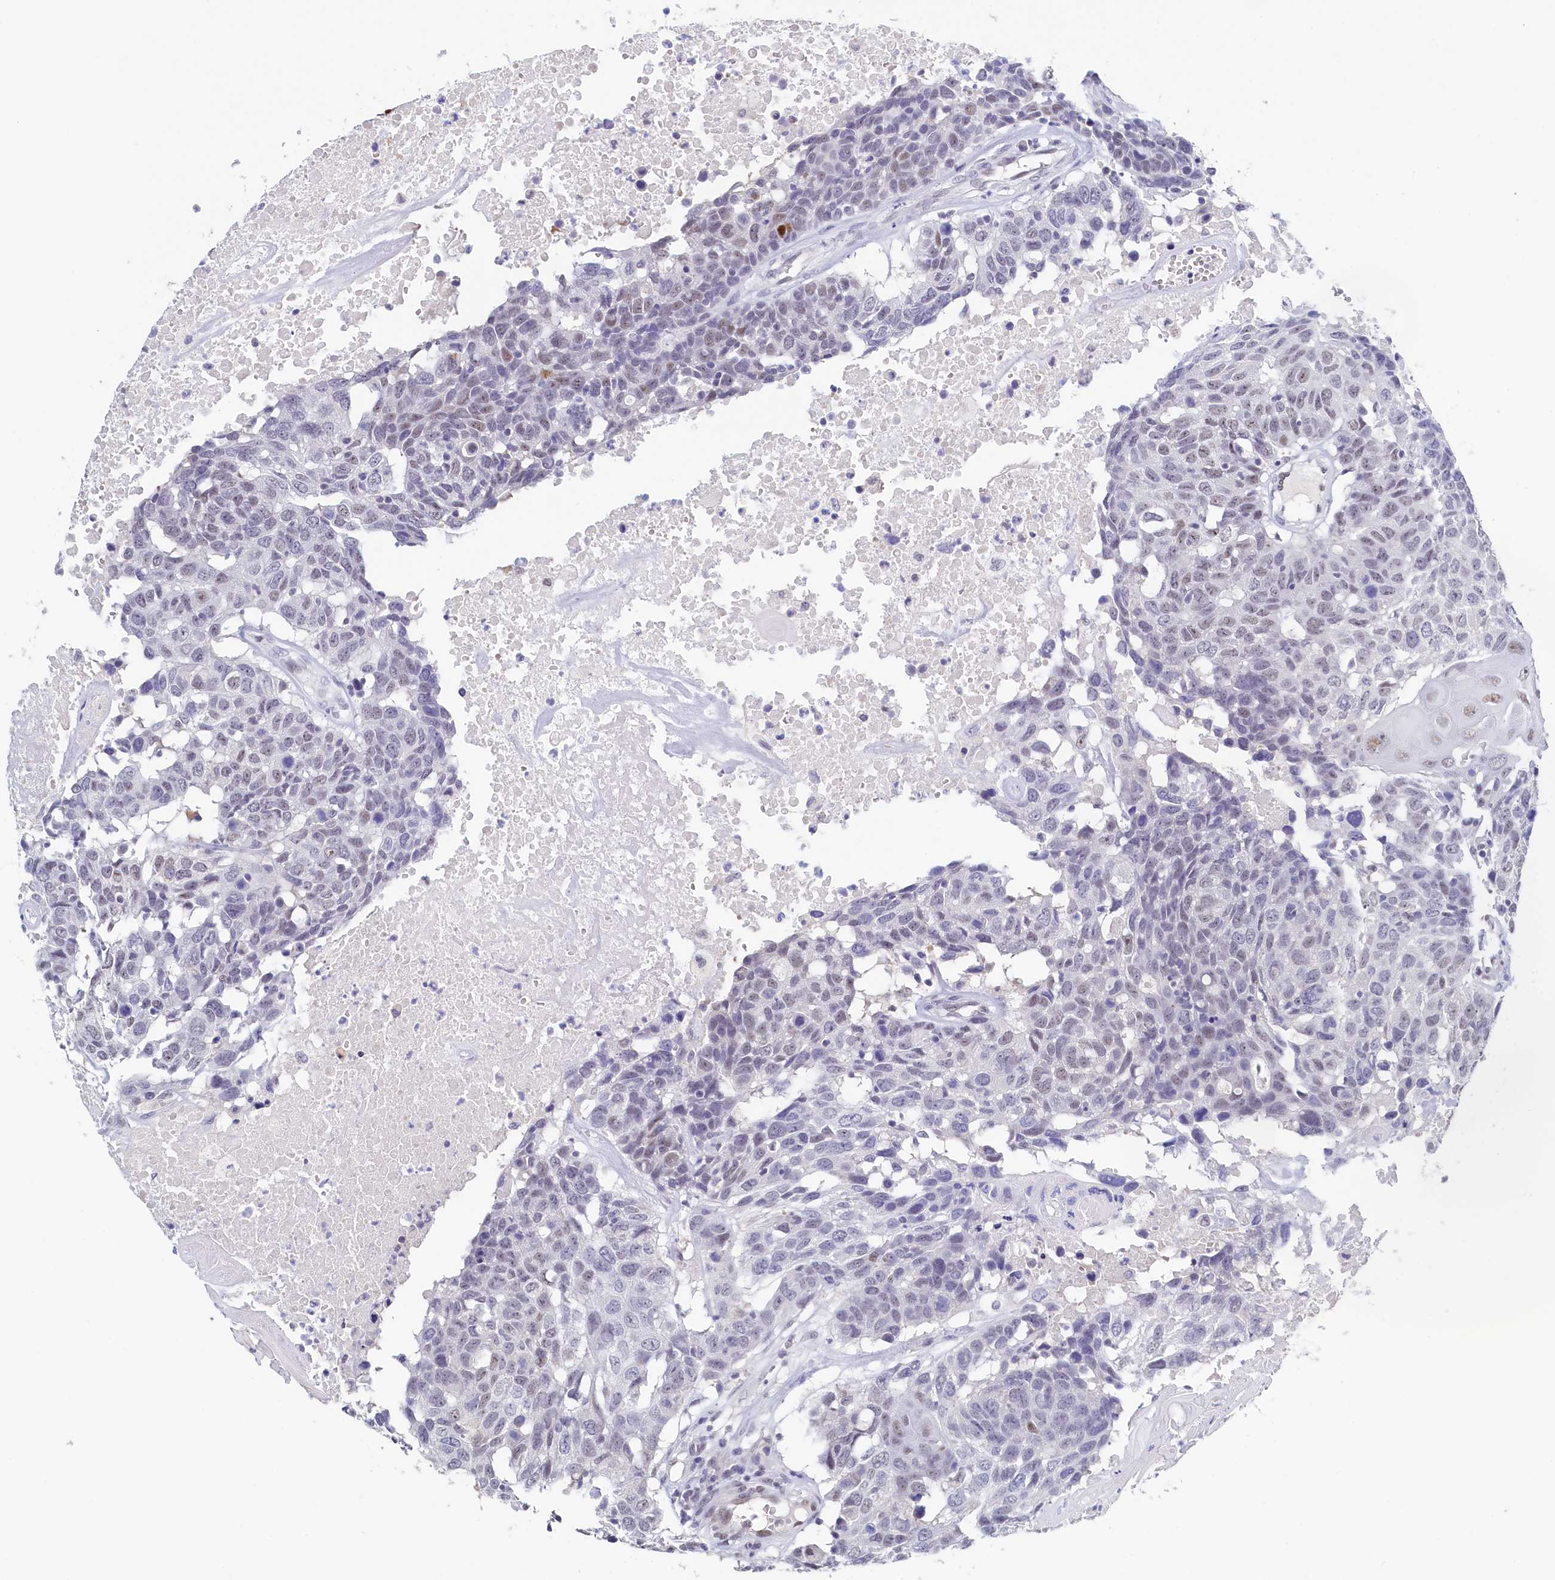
{"staining": {"intensity": "weak", "quantity": "<25%", "location": "nuclear"}, "tissue": "head and neck cancer", "cell_type": "Tumor cells", "image_type": "cancer", "snomed": [{"axis": "morphology", "description": "Squamous cell carcinoma, NOS"}, {"axis": "topography", "description": "Head-Neck"}], "caption": "High power microscopy image of an immunohistochemistry (IHC) photomicrograph of head and neck cancer (squamous cell carcinoma), revealing no significant expression in tumor cells.", "gene": "MOSPD3", "patient": {"sex": "male", "age": 66}}